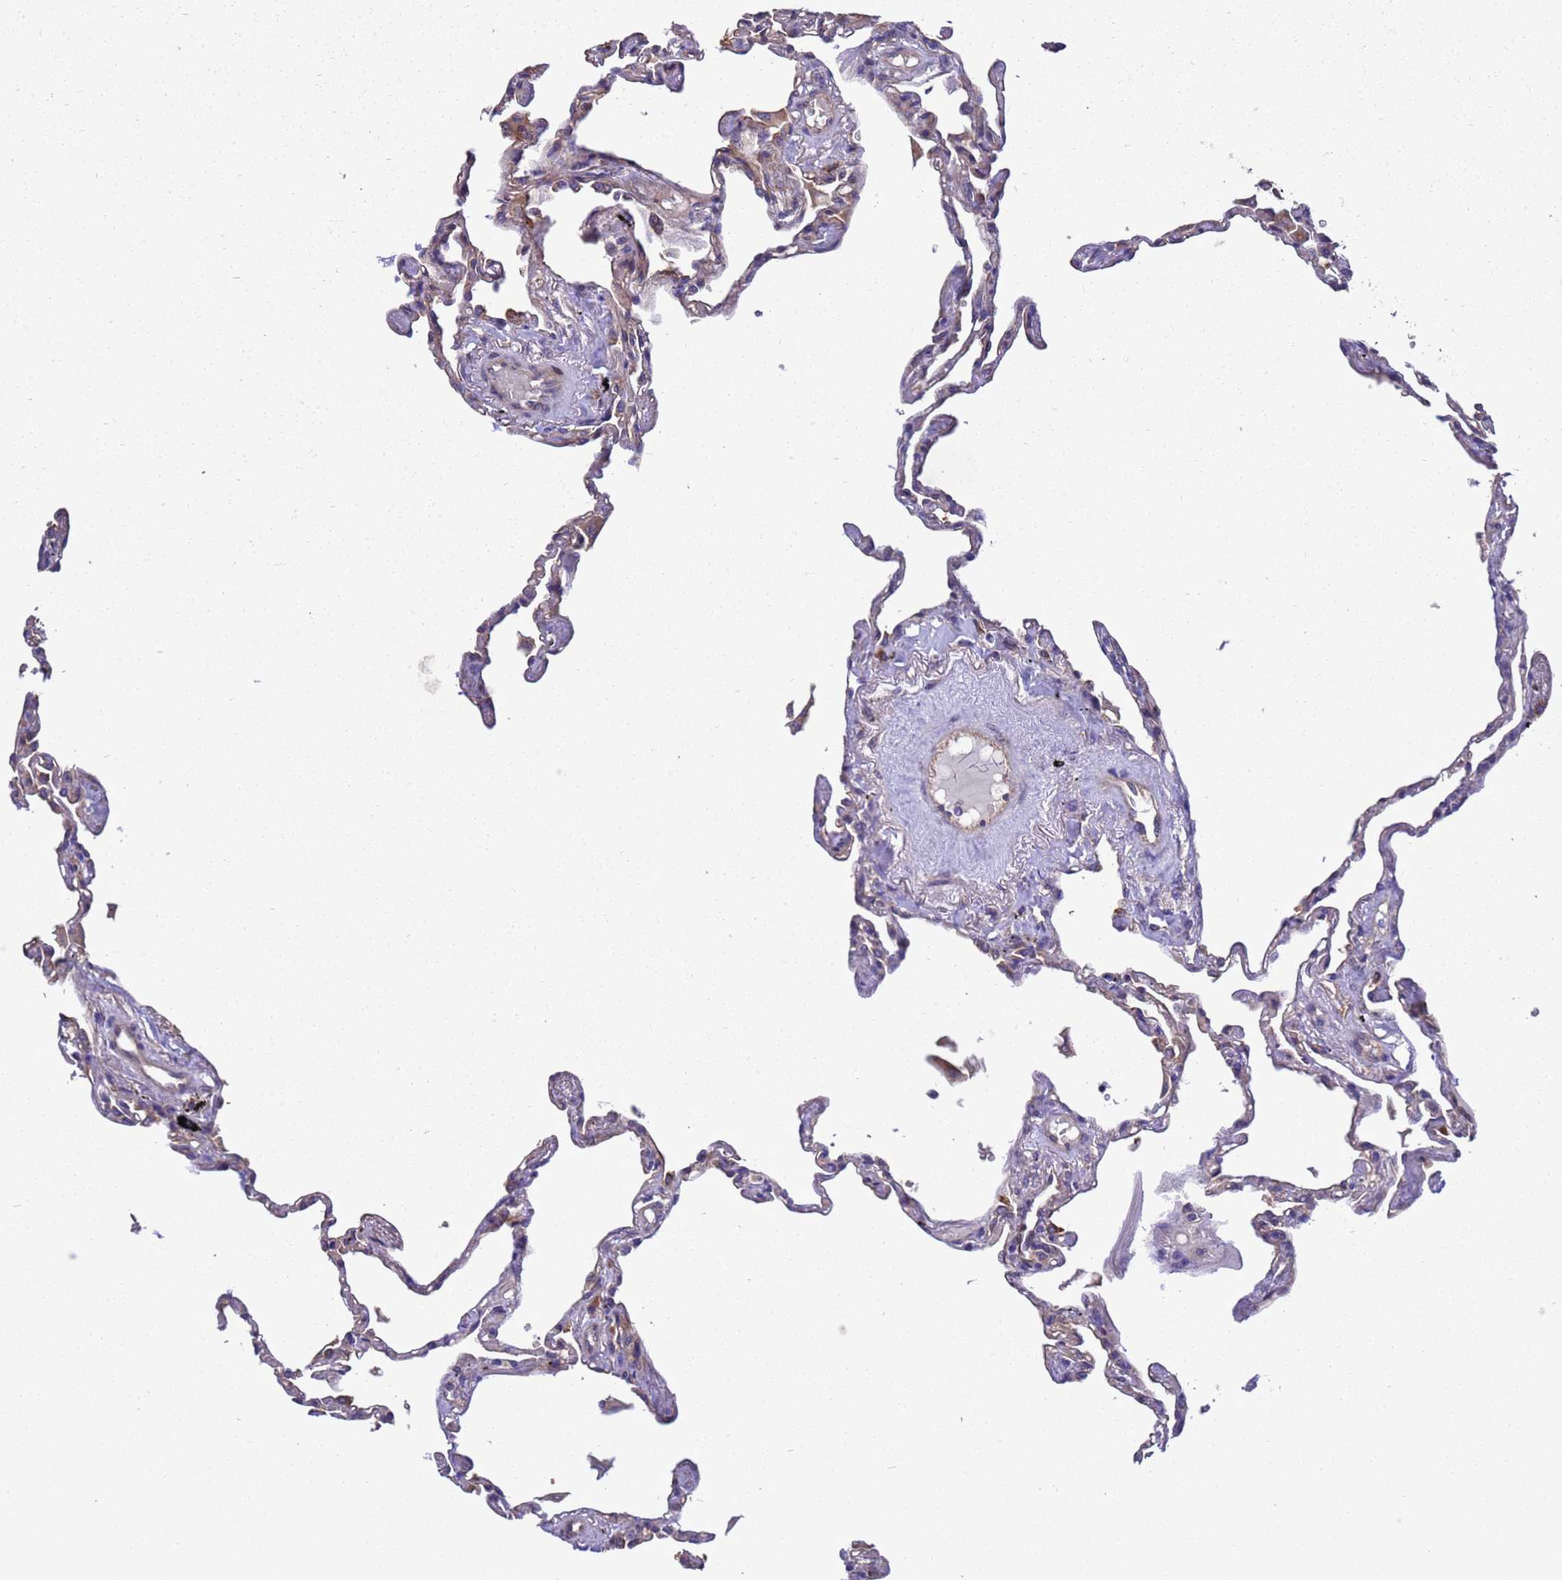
{"staining": {"intensity": "weak", "quantity": "25%-75%", "location": "cytoplasmic/membranous"}, "tissue": "lung", "cell_type": "Alveolar cells", "image_type": "normal", "snomed": [{"axis": "morphology", "description": "Normal tissue, NOS"}, {"axis": "topography", "description": "Lung"}], "caption": "Immunohistochemistry (IHC) micrograph of benign lung: lung stained using immunohistochemistry displays low levels of weak protein expression localized specifically in the cytoplasmic/membranous of alveolar cells, appearing as a cytoplasmic/membranous brown color.", "gene": "ARHGAP12", "patient": {"sex": "female", "age": 67}}